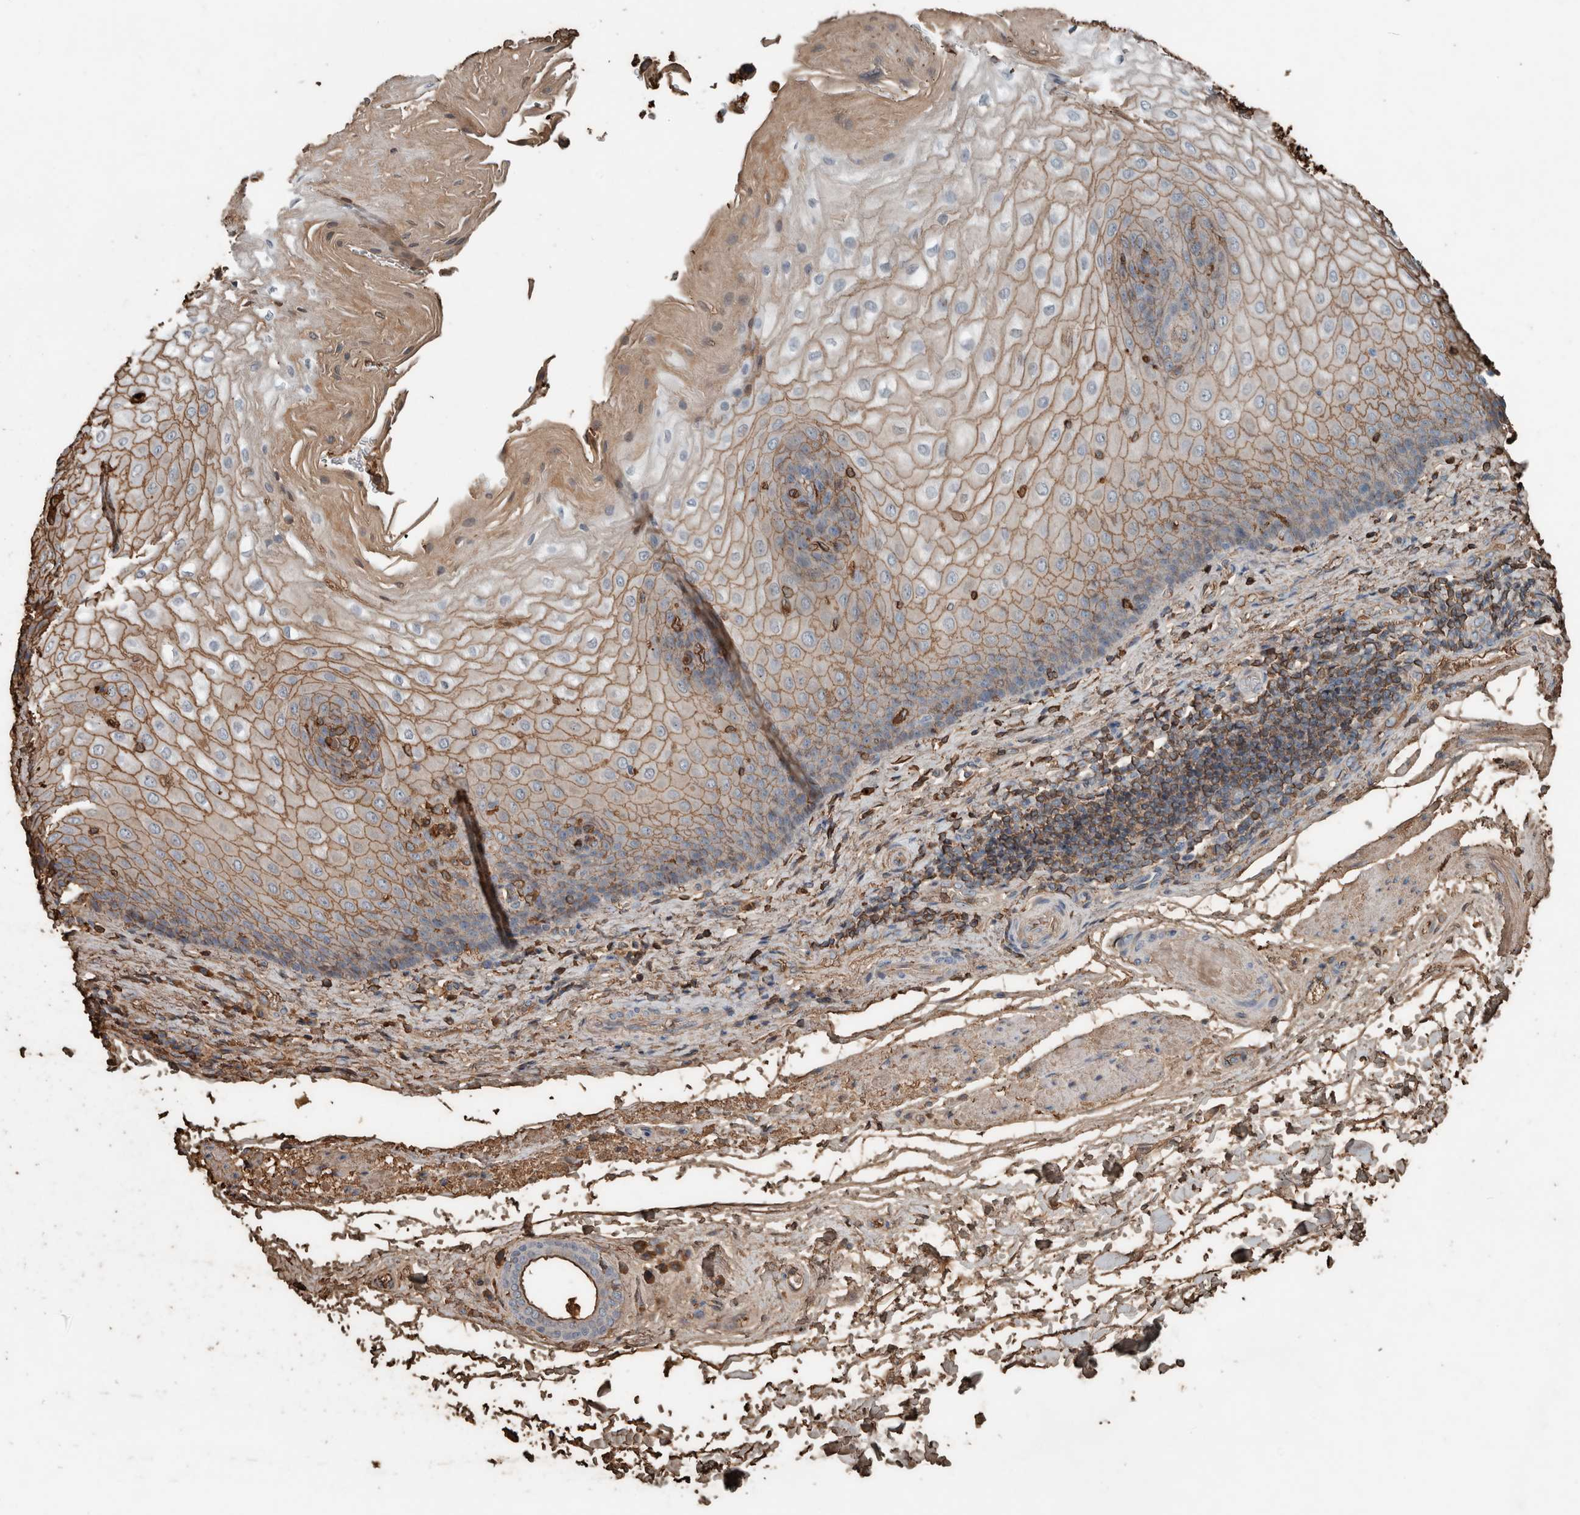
{"staining": {"intensity": "moderate", "quantity": "25%-75%", "location": "cytoplasmic/membranous"}, "tissue": "esophagus", "cell_type": "Squamous epithelial cells", "image_type": "normal", "snomed": [{"axis": "morphology", "description": "Normal tissue, NOS"}, {"axis": "topography", "description": "Esophagus"}], "caption": "Immunohistochemistry photomicrograph of unremarkable esophagus stained for a protein (brown), which displays medium levels of moderate cytoplasmic/membranous positivity in about 25%-75% of squamous epithelial cells.", "gene": "USP34", "patient": {"sex": "male", "age": 54}}